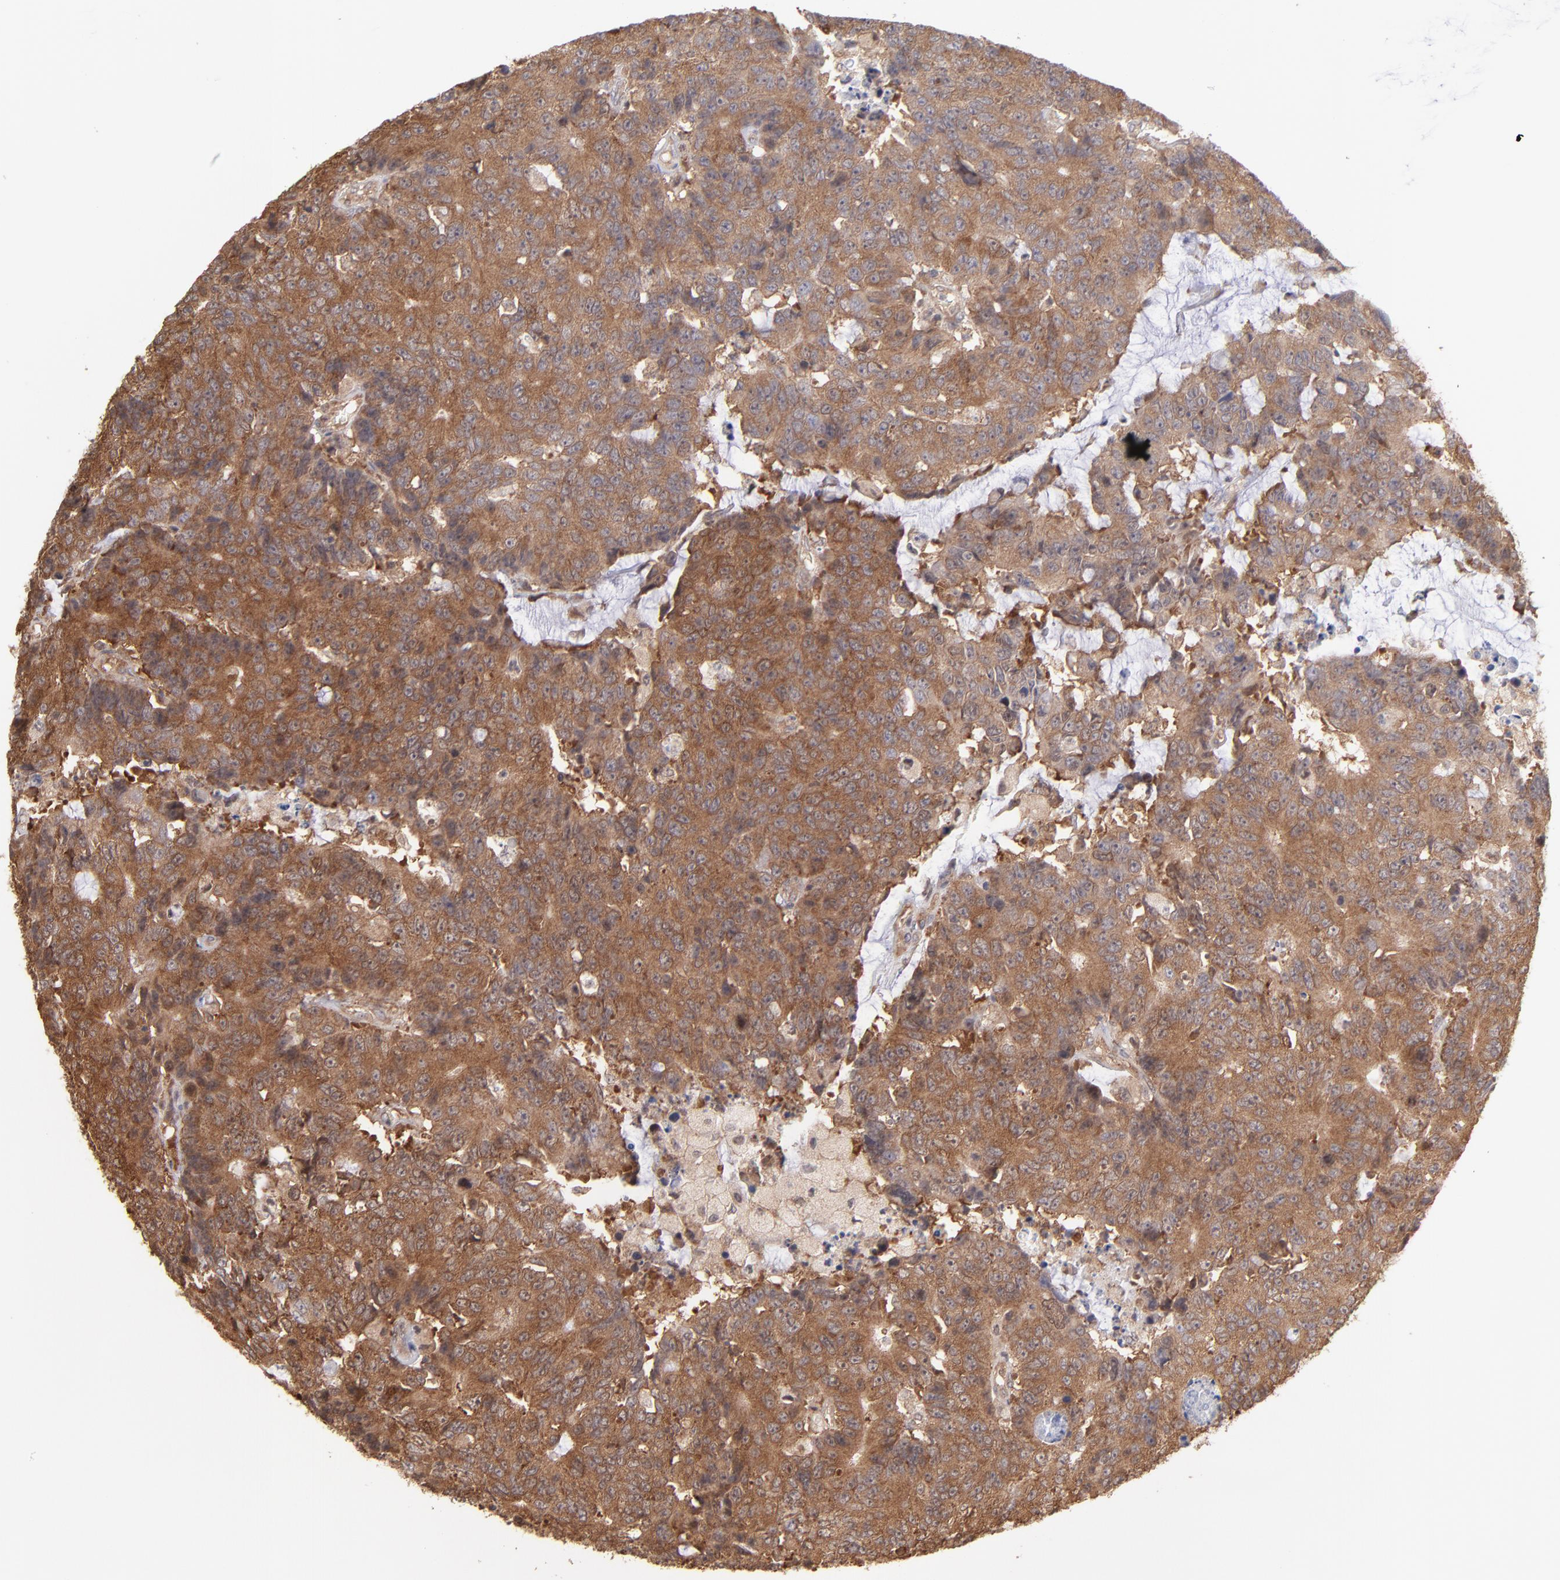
{"staining": {"intensity": "moderate", "quantity": ">75%", "location": "cytoplasmic/membranous"}, "tissue": "colorectal cancer", "cell_type": "Tumor cells", "image_type": "cancer", "snomed": [{"axis": "morphology", "description": "Adenocarcinoma, NOS"}, {"axis": "topography", "description": "Colon"}], "caption": "A micrograph showing moderate cytoplasmic/membranous staining in about >75% of tumor cells in colorectal cancer, as visualized by brown immunohistochemical staining.", "gene": "MAPRE1", "patient": {"sex": "female", "age": 86}}